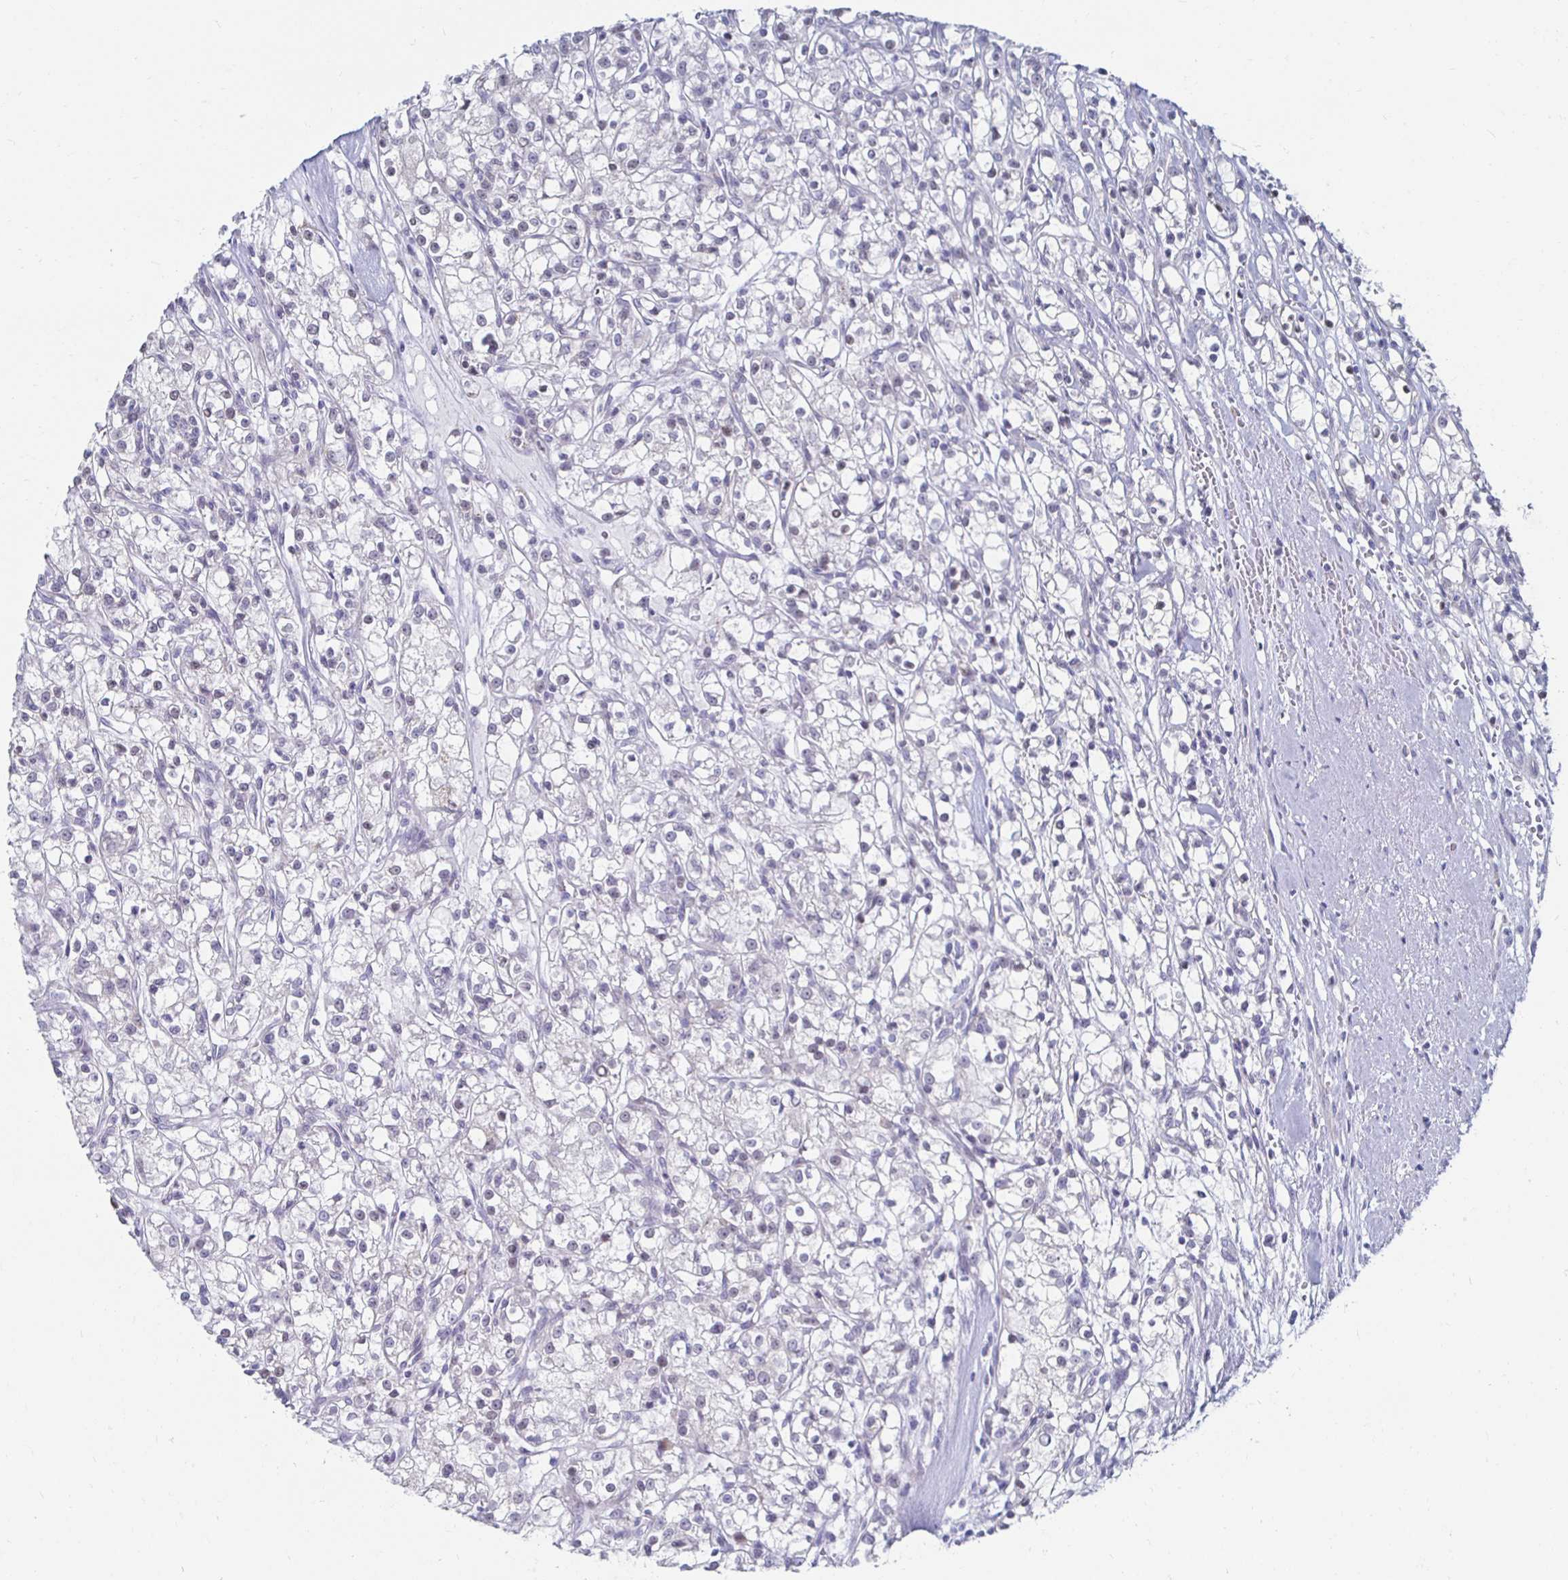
{"staining": {"intensity": "negative", "quantity": "none", "location": "none"}, "tissue": "renal cancer", "cell_type": "Tumor cells", "image_type": "cancer", "snomed": [{"axis": "morphology", "description": "Adenocarcinoma, NOS"}, {"axis": "topography", "description": "Kidney"}], "caption": "Image shows no protein positivity in tumor cells of renal adenocarcinoma tissue.", "gene": "NOCT", "patient": {"sex": "female", "age": 59}}